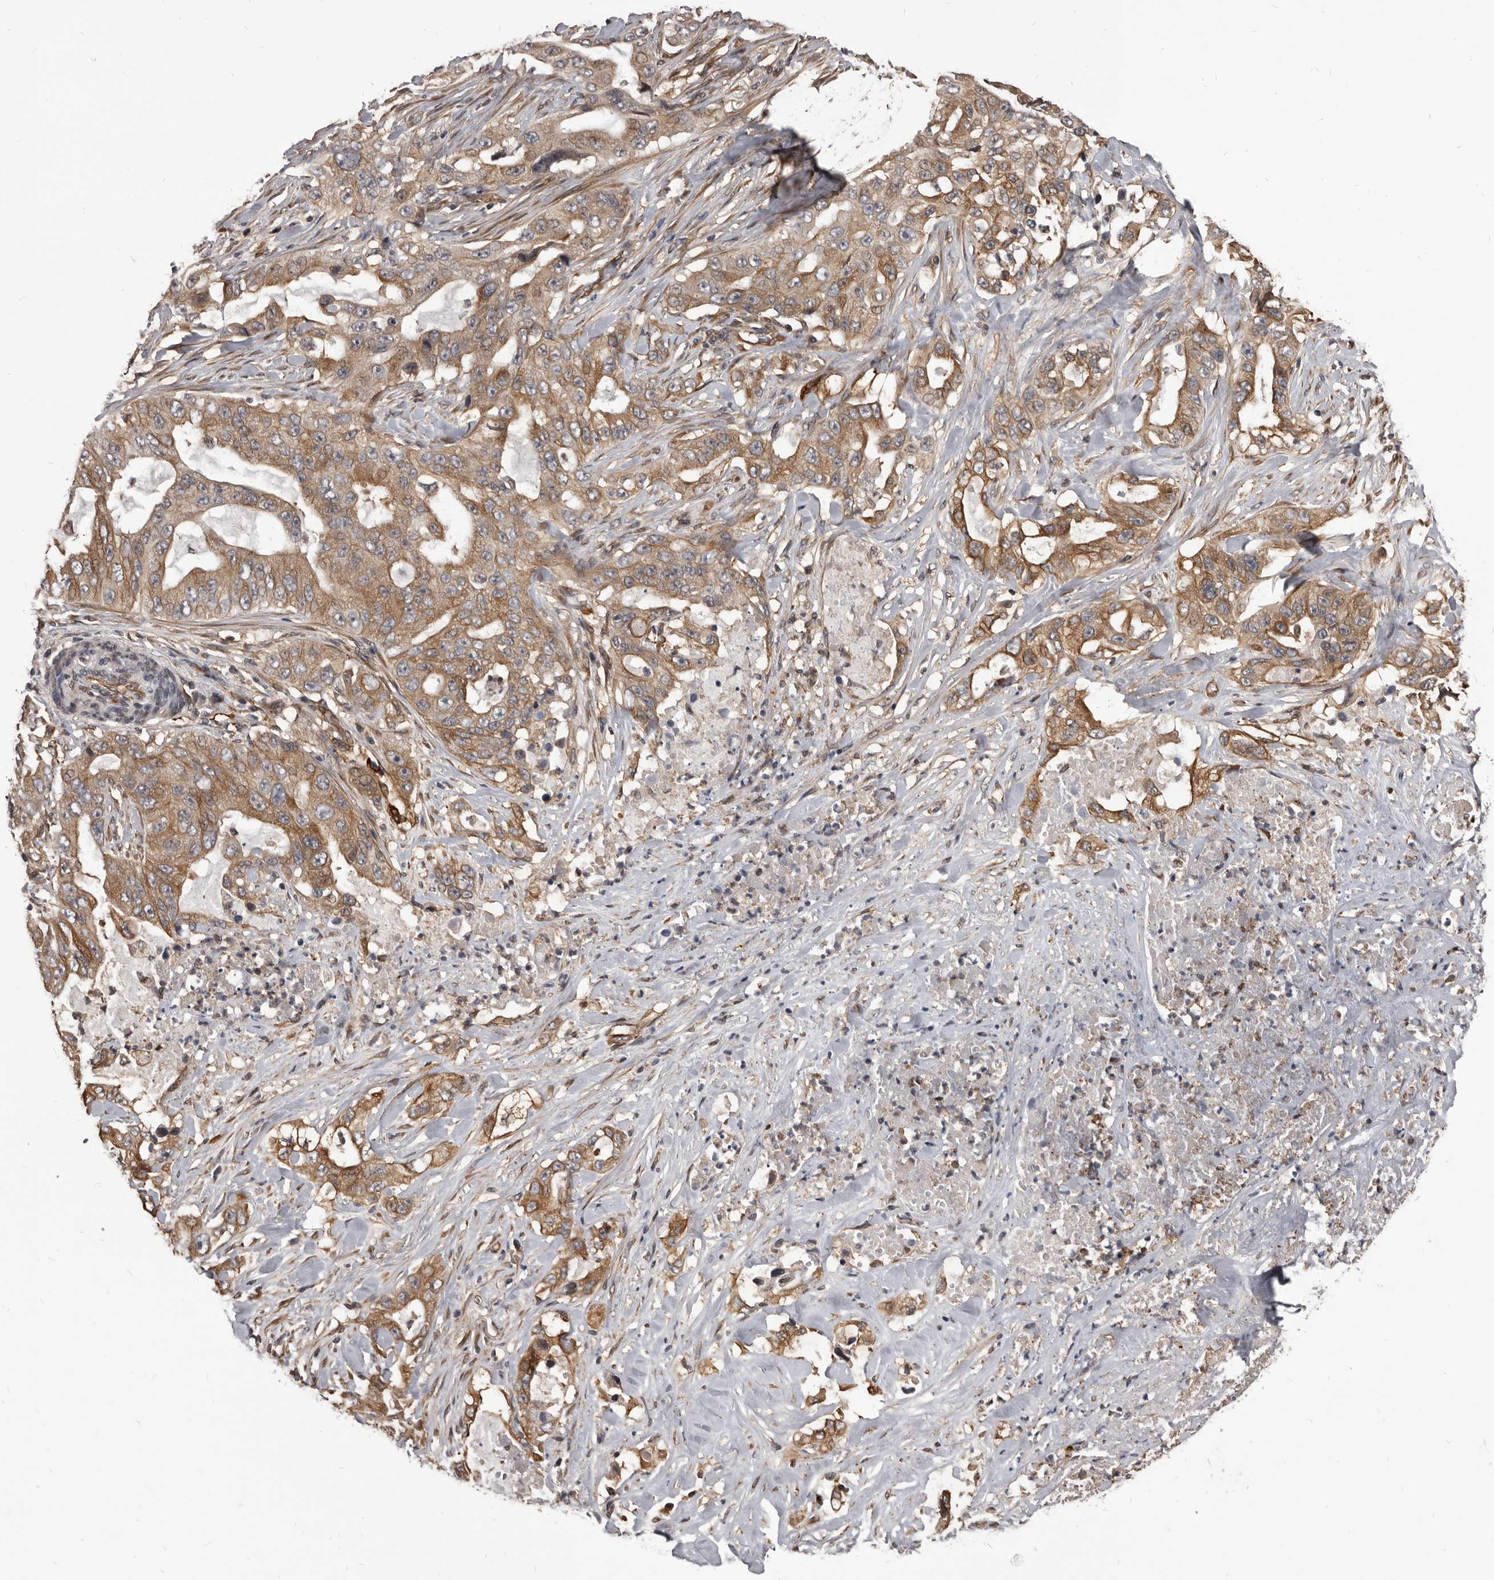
{"staining": {"intensity": "moderate", "quantity": ">75%", "location": "cytoplasmic/membranous"}, "tissue": "lung cancer", "cell_type": "Tumor cells", "image_type": "cancer", "snomed": [{"axis": "morphology", "description": "Adenocarcinoma, NOS"}, {"axis": "topography", "description": "Lung"}], "caption": "Moderate cytoplasmic/membranous protein positivity is seen in about >75% of tumor cells in lung cancer (adenocarcinoma).", "gene": "ADAMTS20", "patient": {"sex": "female", "age": 51}}